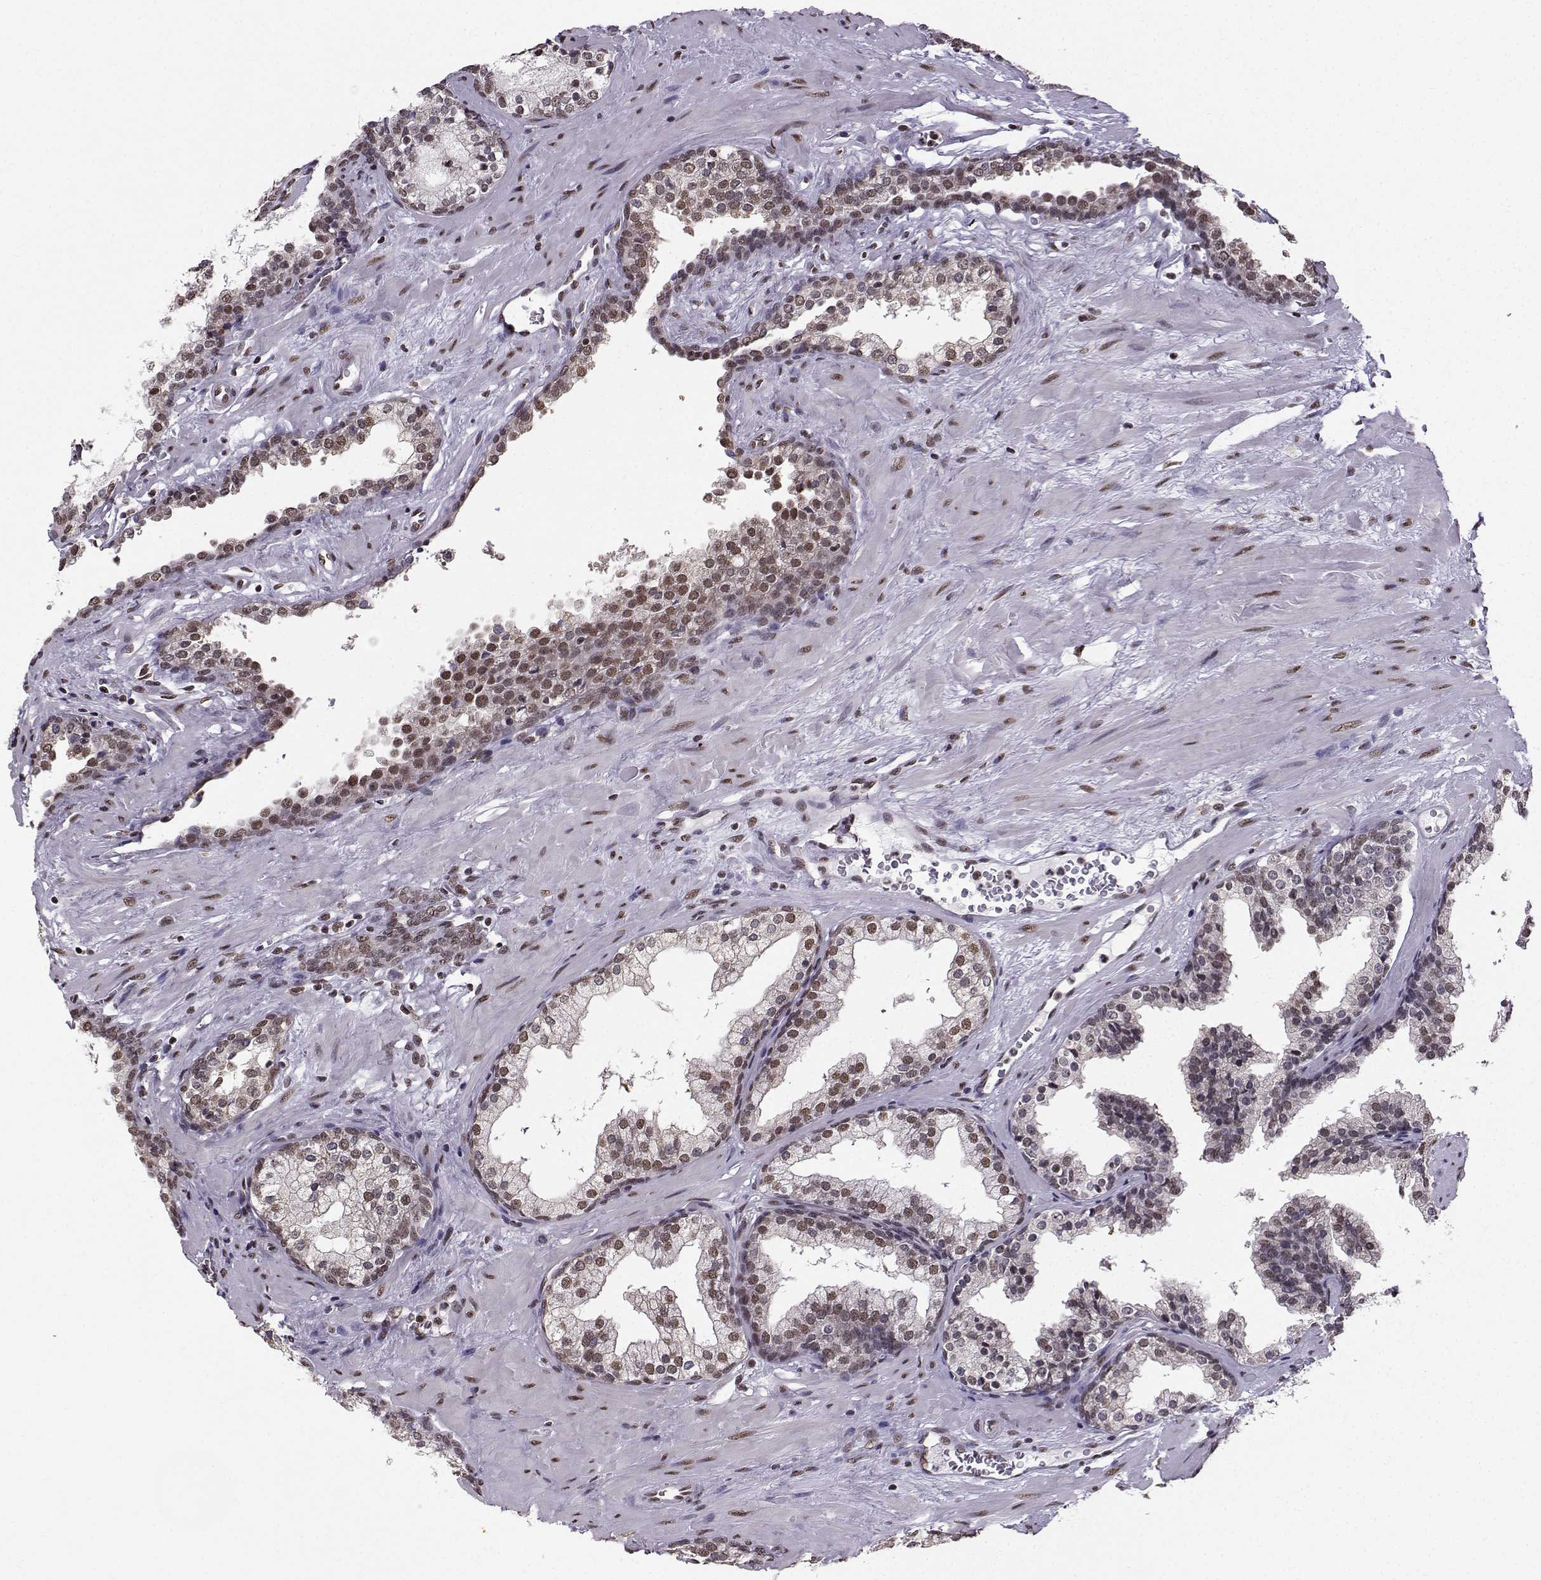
{"staining": {"intensity": "weak", "quantity": "25%-75%", "location": "nuclear"}, "tissue": "prostate cancer", "cell_type": "Tumor cells", "image_type": "cancer", "snomed": [{"axis": "morphology", "description": "Adenocarcinoma, NOS"}, {"axis": "topography", "description": "Prostate"}], "caption": "Immunohistochemistry of human adenocarcinoma (prostate) shows low levels of weak nuclear staining in about 25%-75% of tumor cells. Using DAB (brown) and hematoxylin (blue) stains, captured at high magnification using brightfield microscopy.", "gene": "EZH1", "patient": {"sex": "male", "age": 66}}